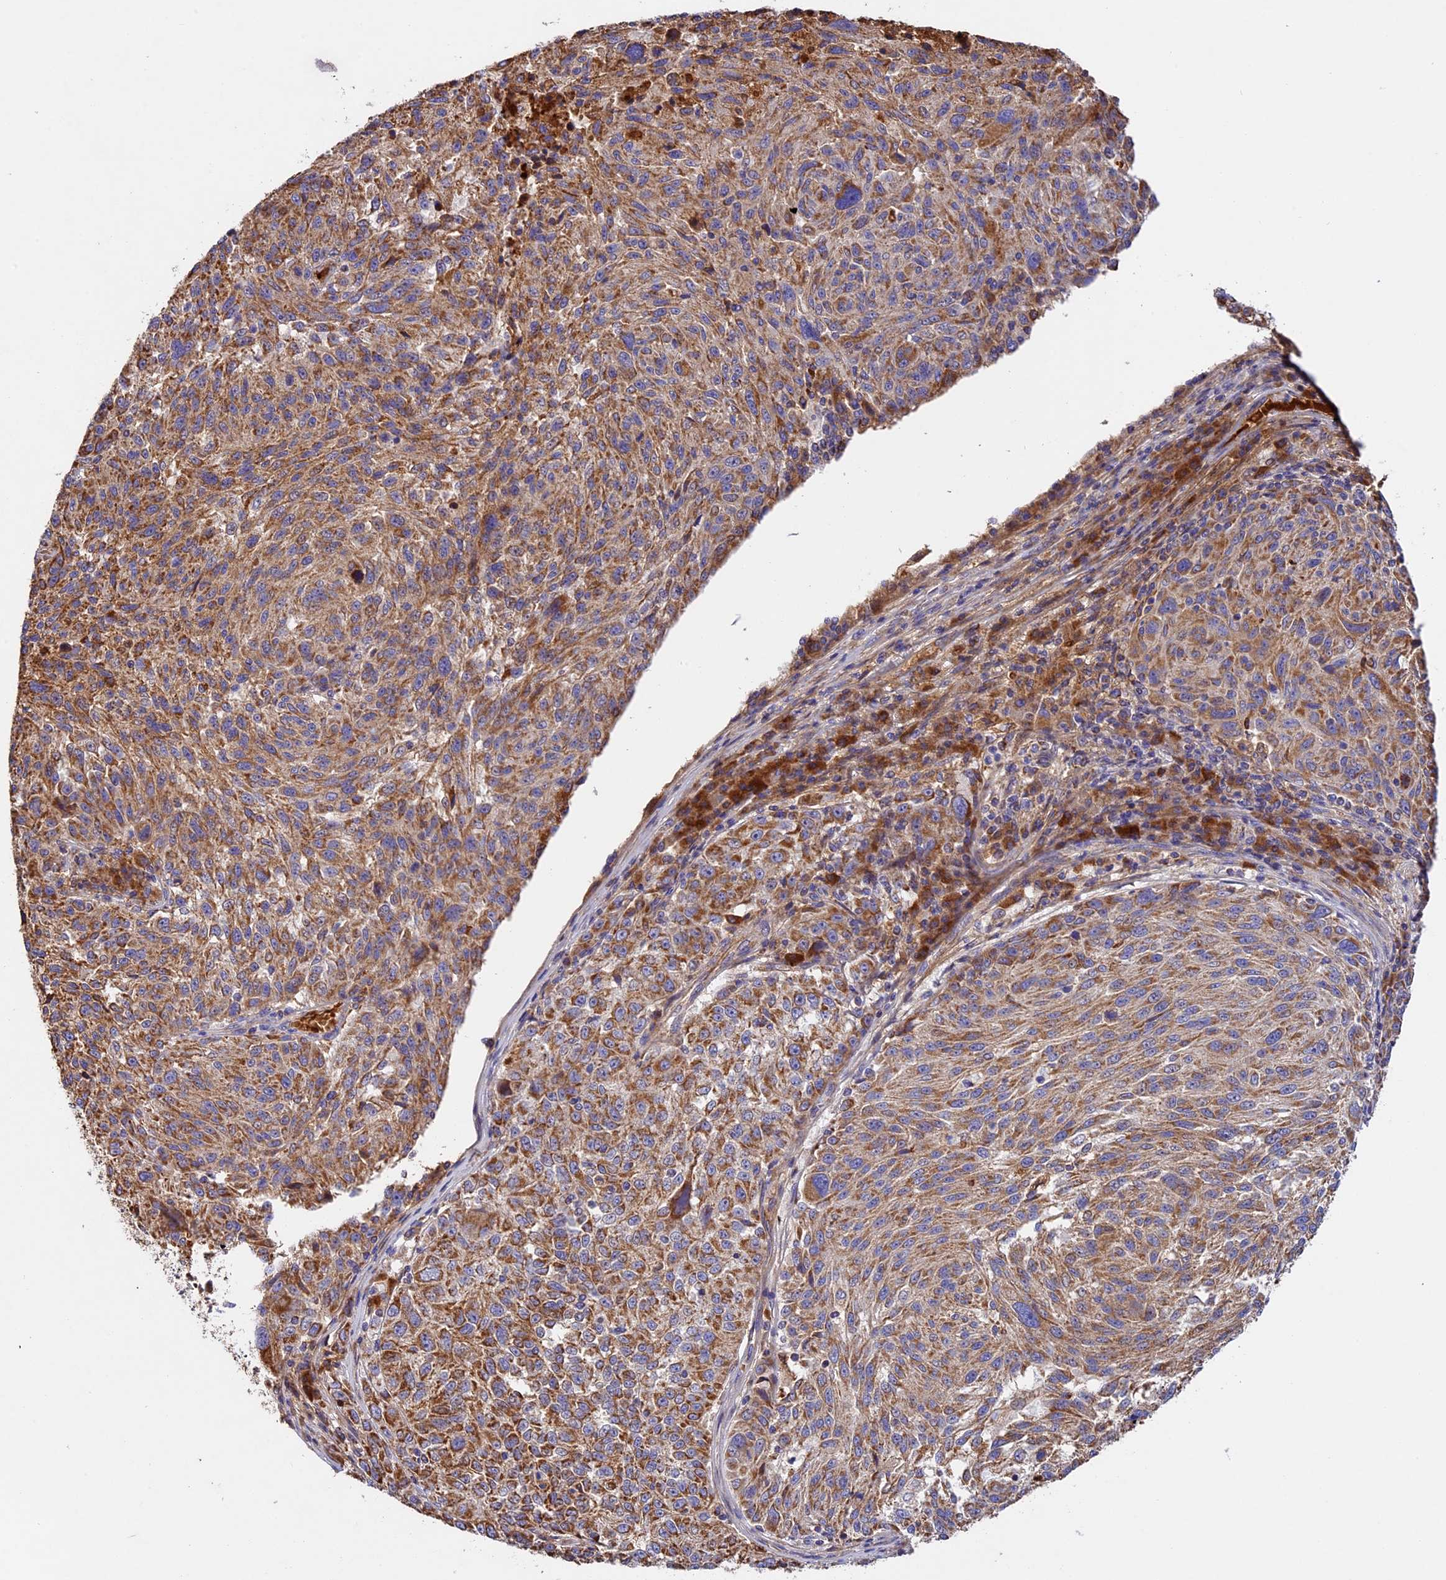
{"staining": {"intensity": "moderate", "quantity": ">75%", "location": "cytoplasmic/membranous"}, "tissue": "melanoma", "cell_type": "Tumor cells", "image_type": "cancer", "snomed": [{"axis": "morphology", "description": "Malignant melanoma, NOS"}, {"axis": "topography", "description": "Skin"}], "caption": "This is a micrograph of IHC staining of melanoma, which shows moderate staining in the cytoplasmic/membranous of tumor cells.", "gene": "OCEL1", "patient": {"sex": "male", "age": 53}}